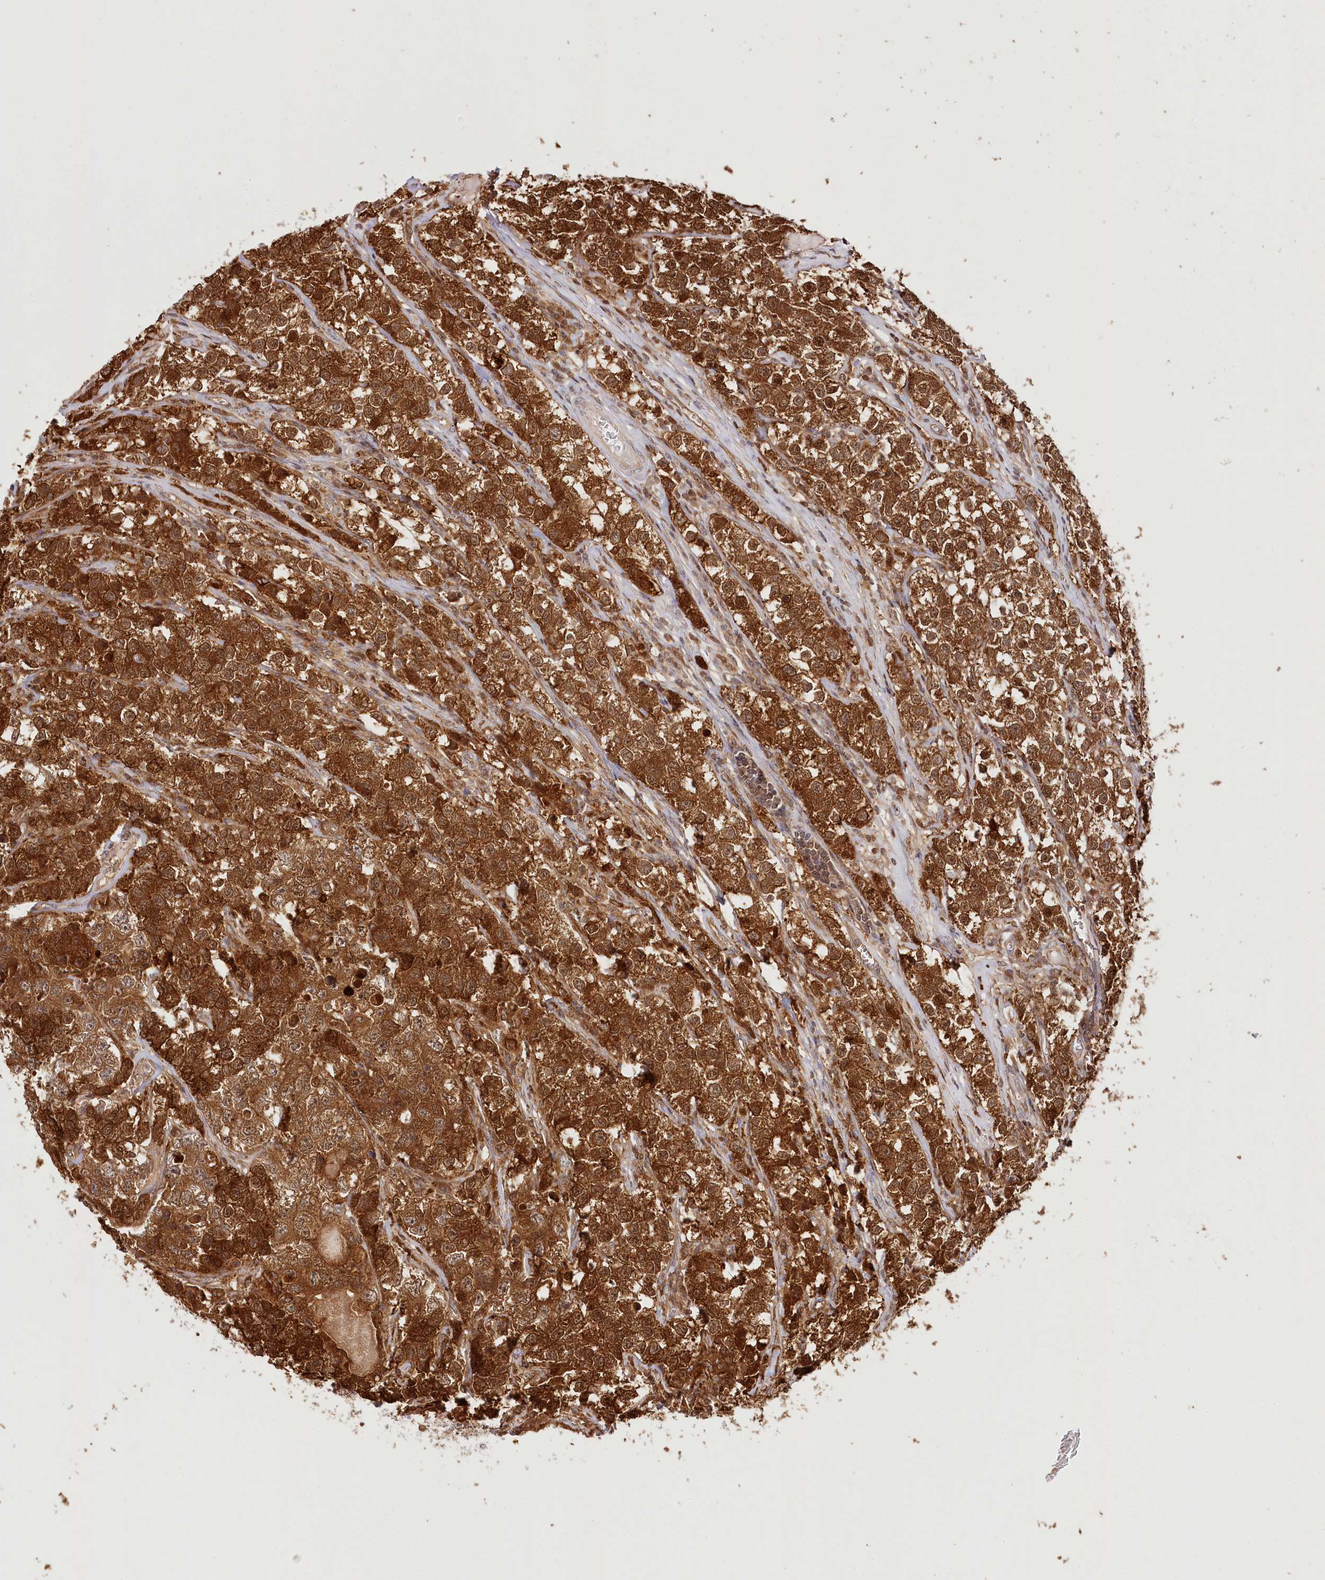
{"staining": {"intensity": "strong", "quantity": ">75%", "location": "cytoplasmic/membranous"}, "tissue": "testis cancer", "cell_type": "Tumor cells", "image_type": "cancer", "snomed": [{"axis": "morphology", "description": "Seminoma, NOS"}, {"axis": "morphology", "description": "Carcinoma, Embryonal, NOS"}, {"axis": "topography", "description": "Testis"}], "caption": "Protein analysis of testis cancer tissue demonstrates strong cytoplasmic/membranous expression in approximately >75% of tumor cells. The staining was performed using DAB, with brown indicating positive protein expression. Nuclei are stained blue with hematoxylin.", "gene": "INPP4B", "patient": {"sex": "male", "age": 43}}